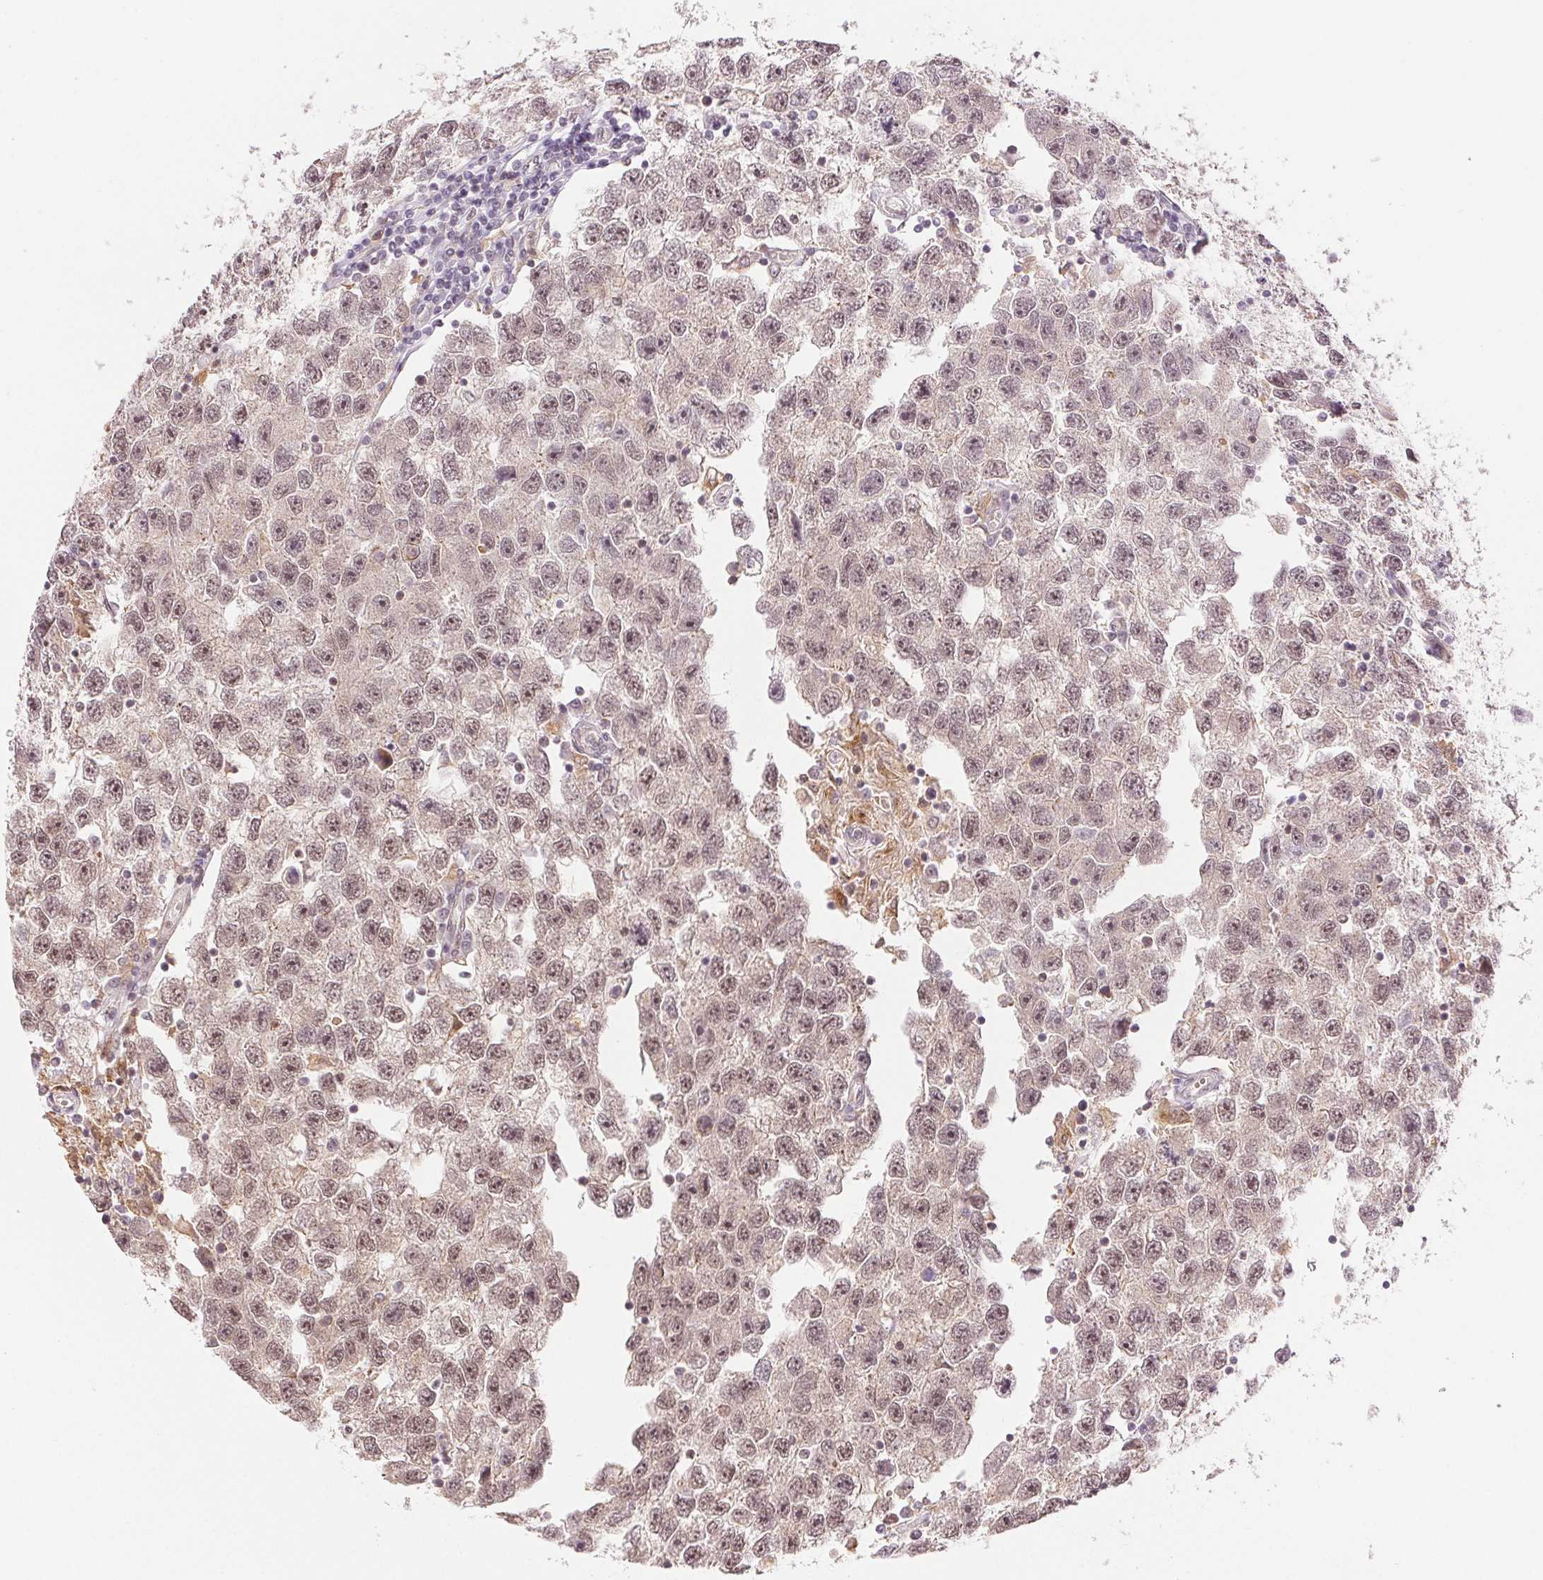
{"staining": {"intensity": "moderate", "quantity": ">75%", "location": "nuclear"}, "tissue": "testis cancer", "cell_type": "Tumor cells", "image_type": "cancer", "snomed": [{"axis": "morphology", "description": "Seminoma, NOS"}, {"axis": "topography", "description": "Testis"}], "caption": "A micrograph of human testis cancer (seminoma) stained for a protein displays moderate nuclear brown staining in tumor cells. The staining was performed using DAB, with brown indicating positive protein expression. Nuclei are stained blue with hematoxylin.", "gene": "GRHL3", "patient": {"sex": "male", "age": 26}}